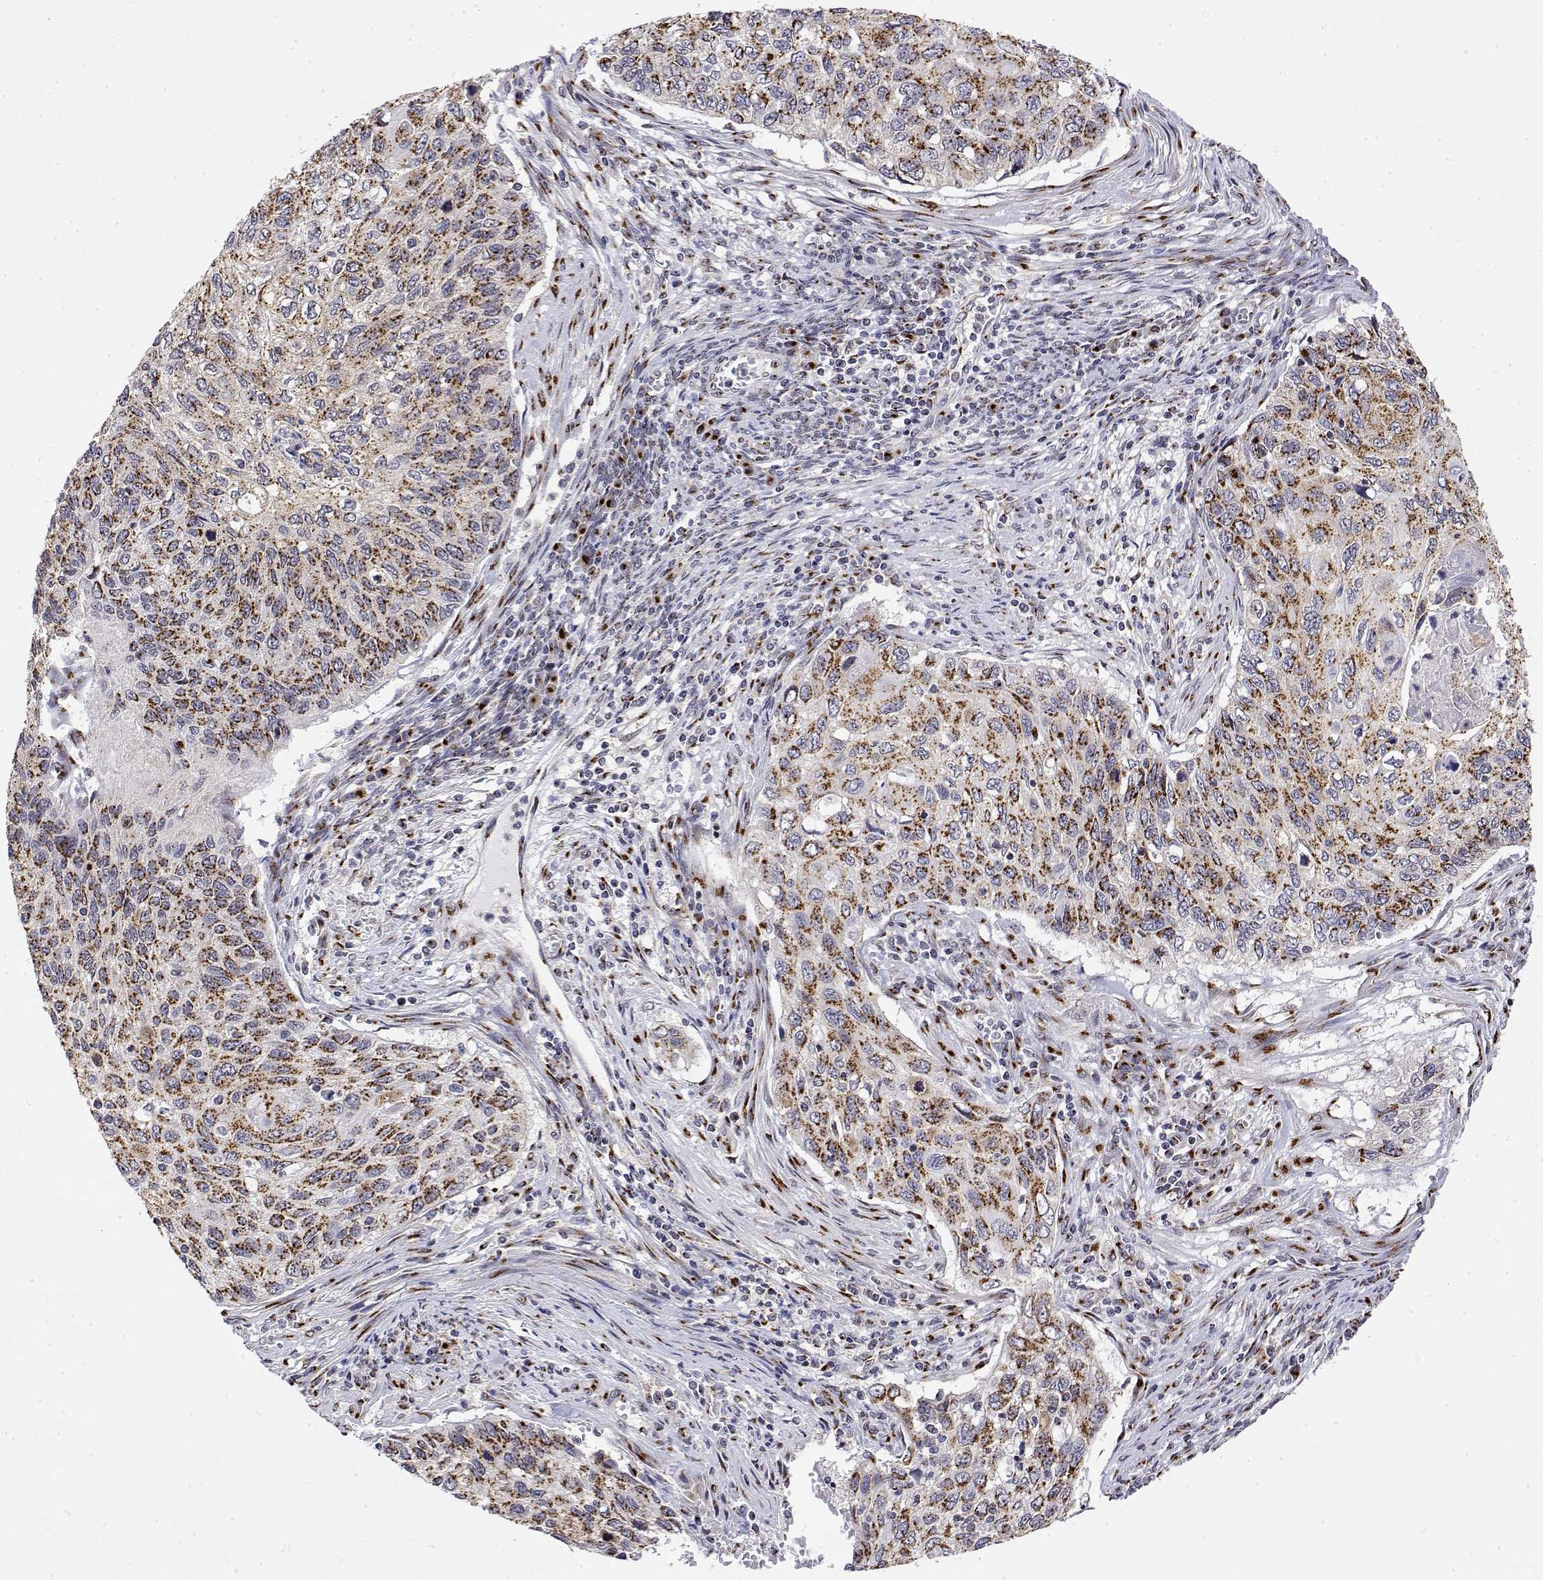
{"staining": {"intensity": "moderate", "quantity": ">75%", "location": "cytoplasmic/membranous"}, "tissue": "cervical cancer", "cell_type": "Tumor cells", "image_type": "cancer", "snomed": [{"axis": "morphology", "description": "Squamous cell carcinoma, NOS"}, {"axis": "topography", "description": "Cervix"}], "caption": "Tumor cells demonstrate medium levels of moderate cytoplasmic/membranous staining in about >75% of cells in human squamous cell carcinoma (cervical).", "gene": "YIPF3", "patient": {"sex": "female", "age": 70}}